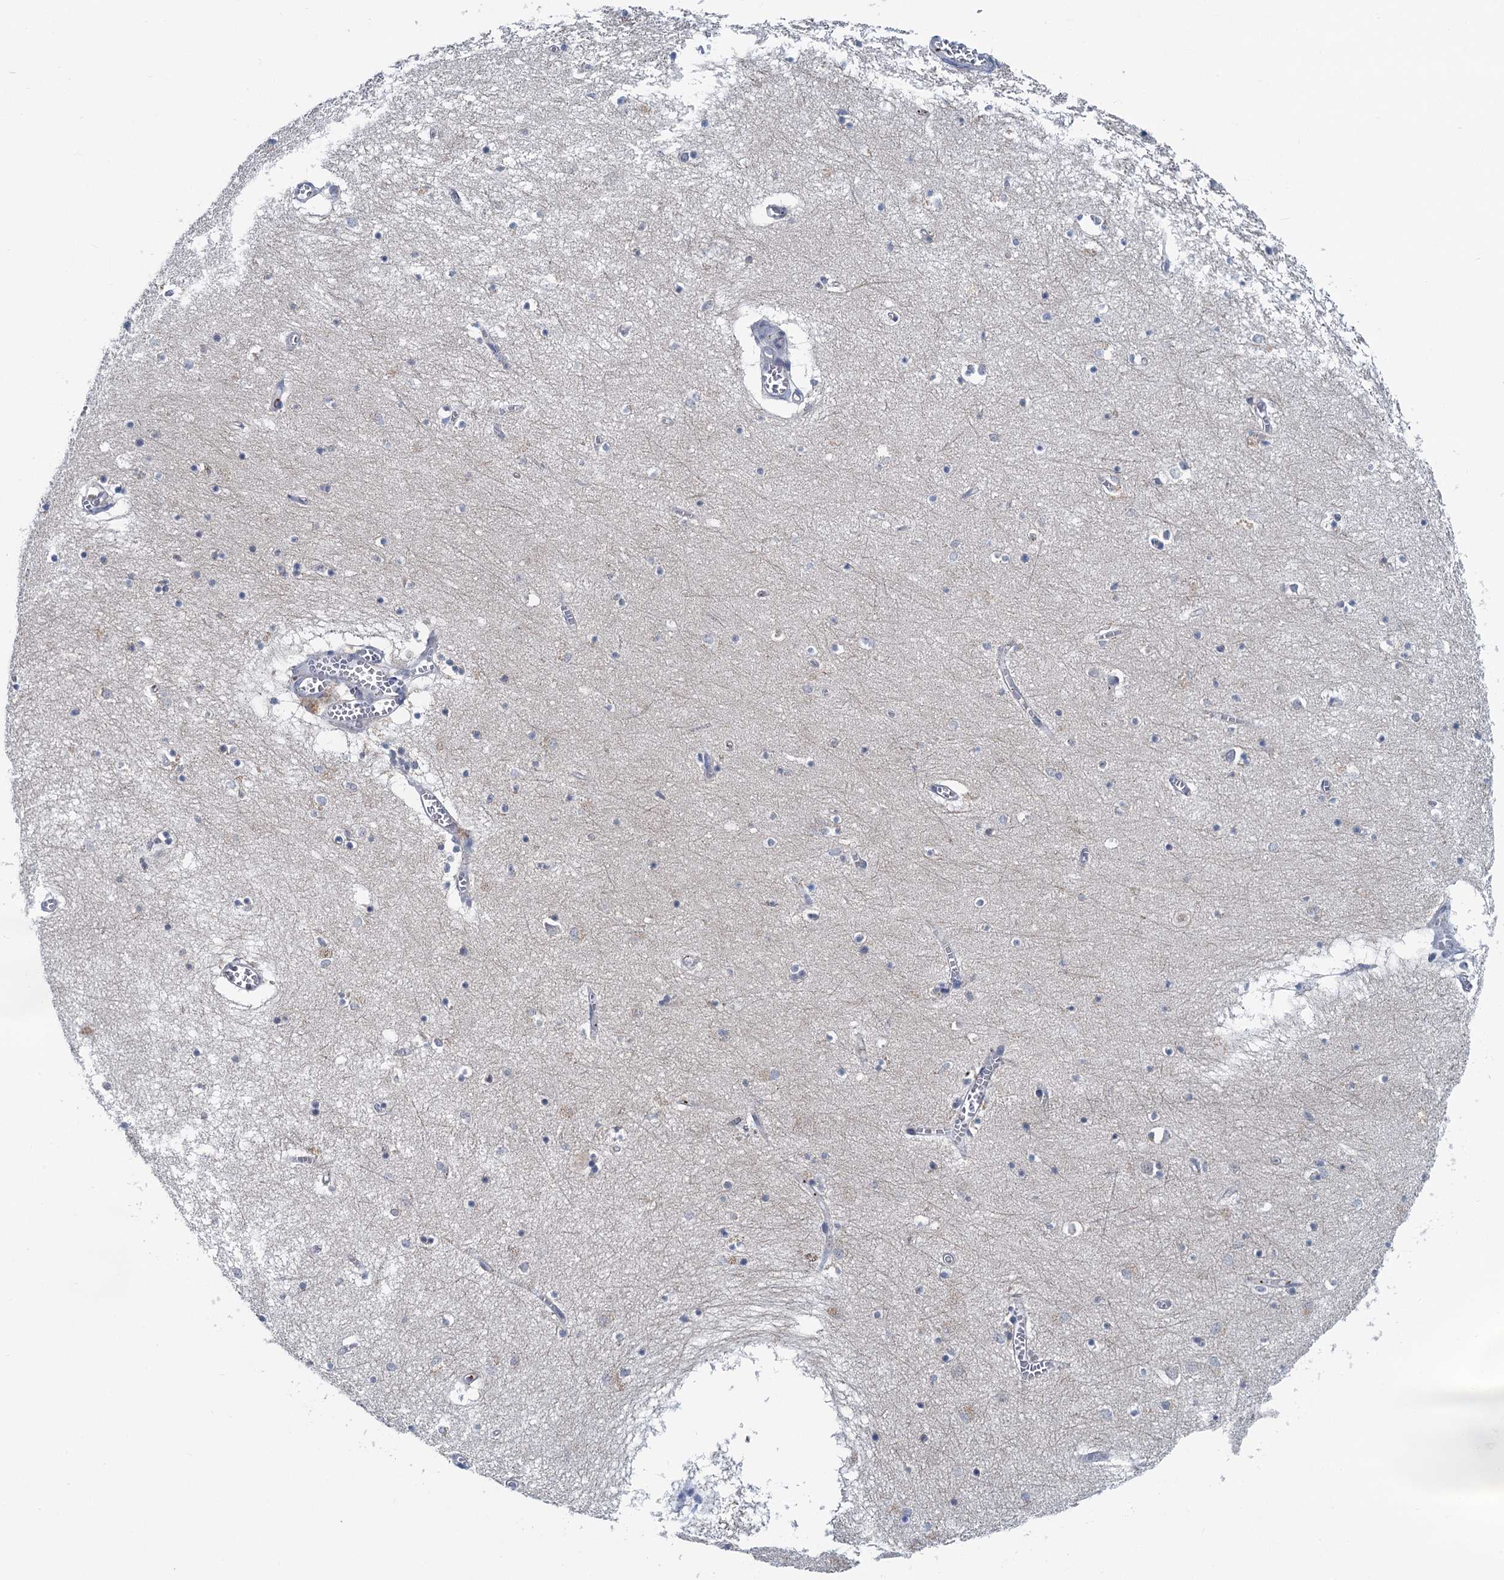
{"staining": {"intensity": "negative", "quantity": "none", "location": "none"}, "tissue": "hippocampus", "cell_type": "Glial cells", "image_type": "normal", "snomed": [{"axis": "morphology", "description": "Normal tissue, NOS"}, {"axis": "topography", "description": "Hippocampus"}], "caption": "Immunohistochemical staining of unremarkable hippocampus exhibits no significant positivity in glial cells. Brightfield microscopy of IHC stained with DAB (brown) and hematoxylin (blue), captured at high magnification.", "gene": "SPINK9", "patient": {"sex": "male", "age": 70}}